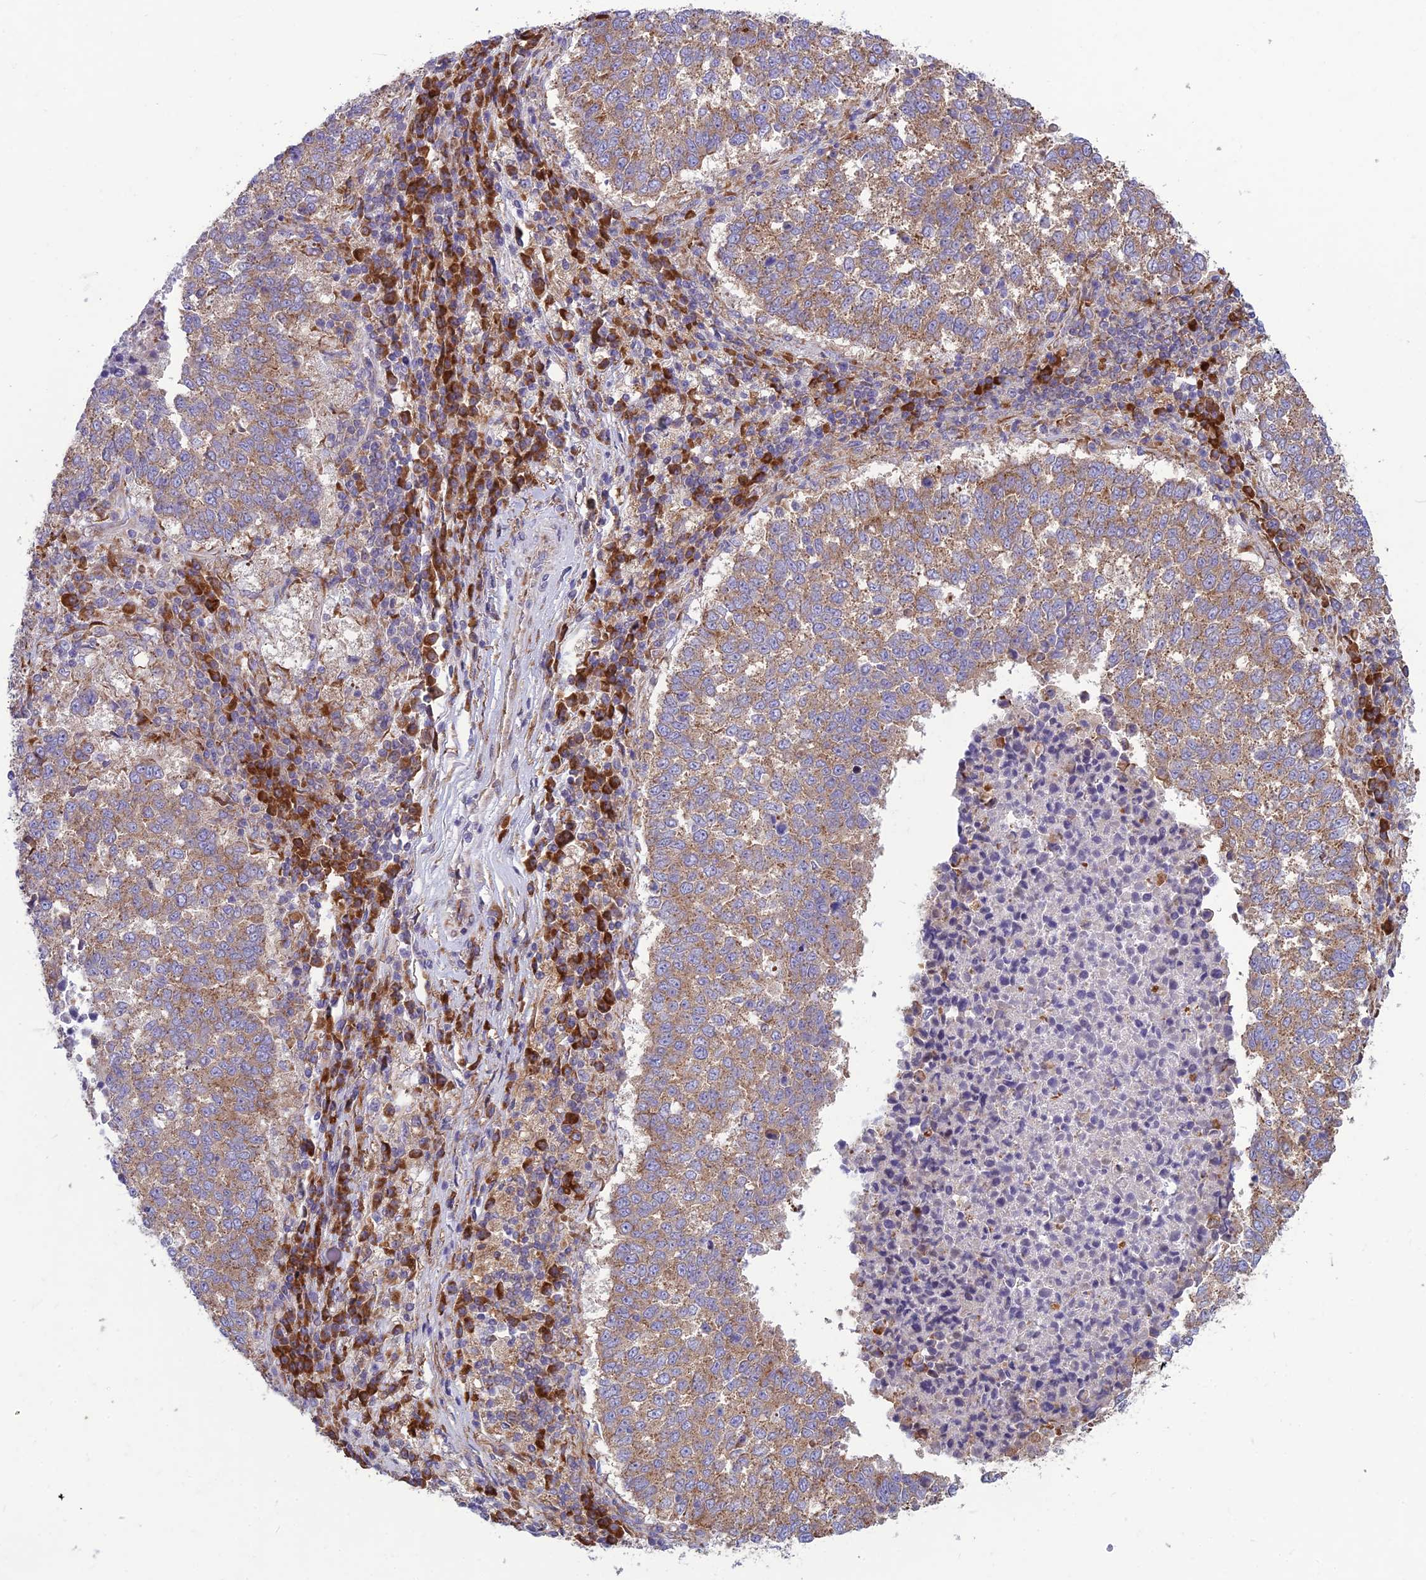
{"staining": {"intensity": "moderate", "quantity": ">75%", "location": "cytoplasmic/membranous"}, "tissue": "lung cancer", "cell_type": "Tumor cells", "image_type": "cancer", "snomed": [{"axis": "morphology", "description": "Squamous cell carcinoma, NOS"}, {"axis": "topography", "description": "Lung"}], "caption": "Immunohistochemical staining of lung cancer demonstrates medium levels of moderate cytoplasmic/membranous staining in approximately >75% of tumor cells.", "gene": "RPL17-C18orf32", "patient": {"sex": "male", "age": 73}}